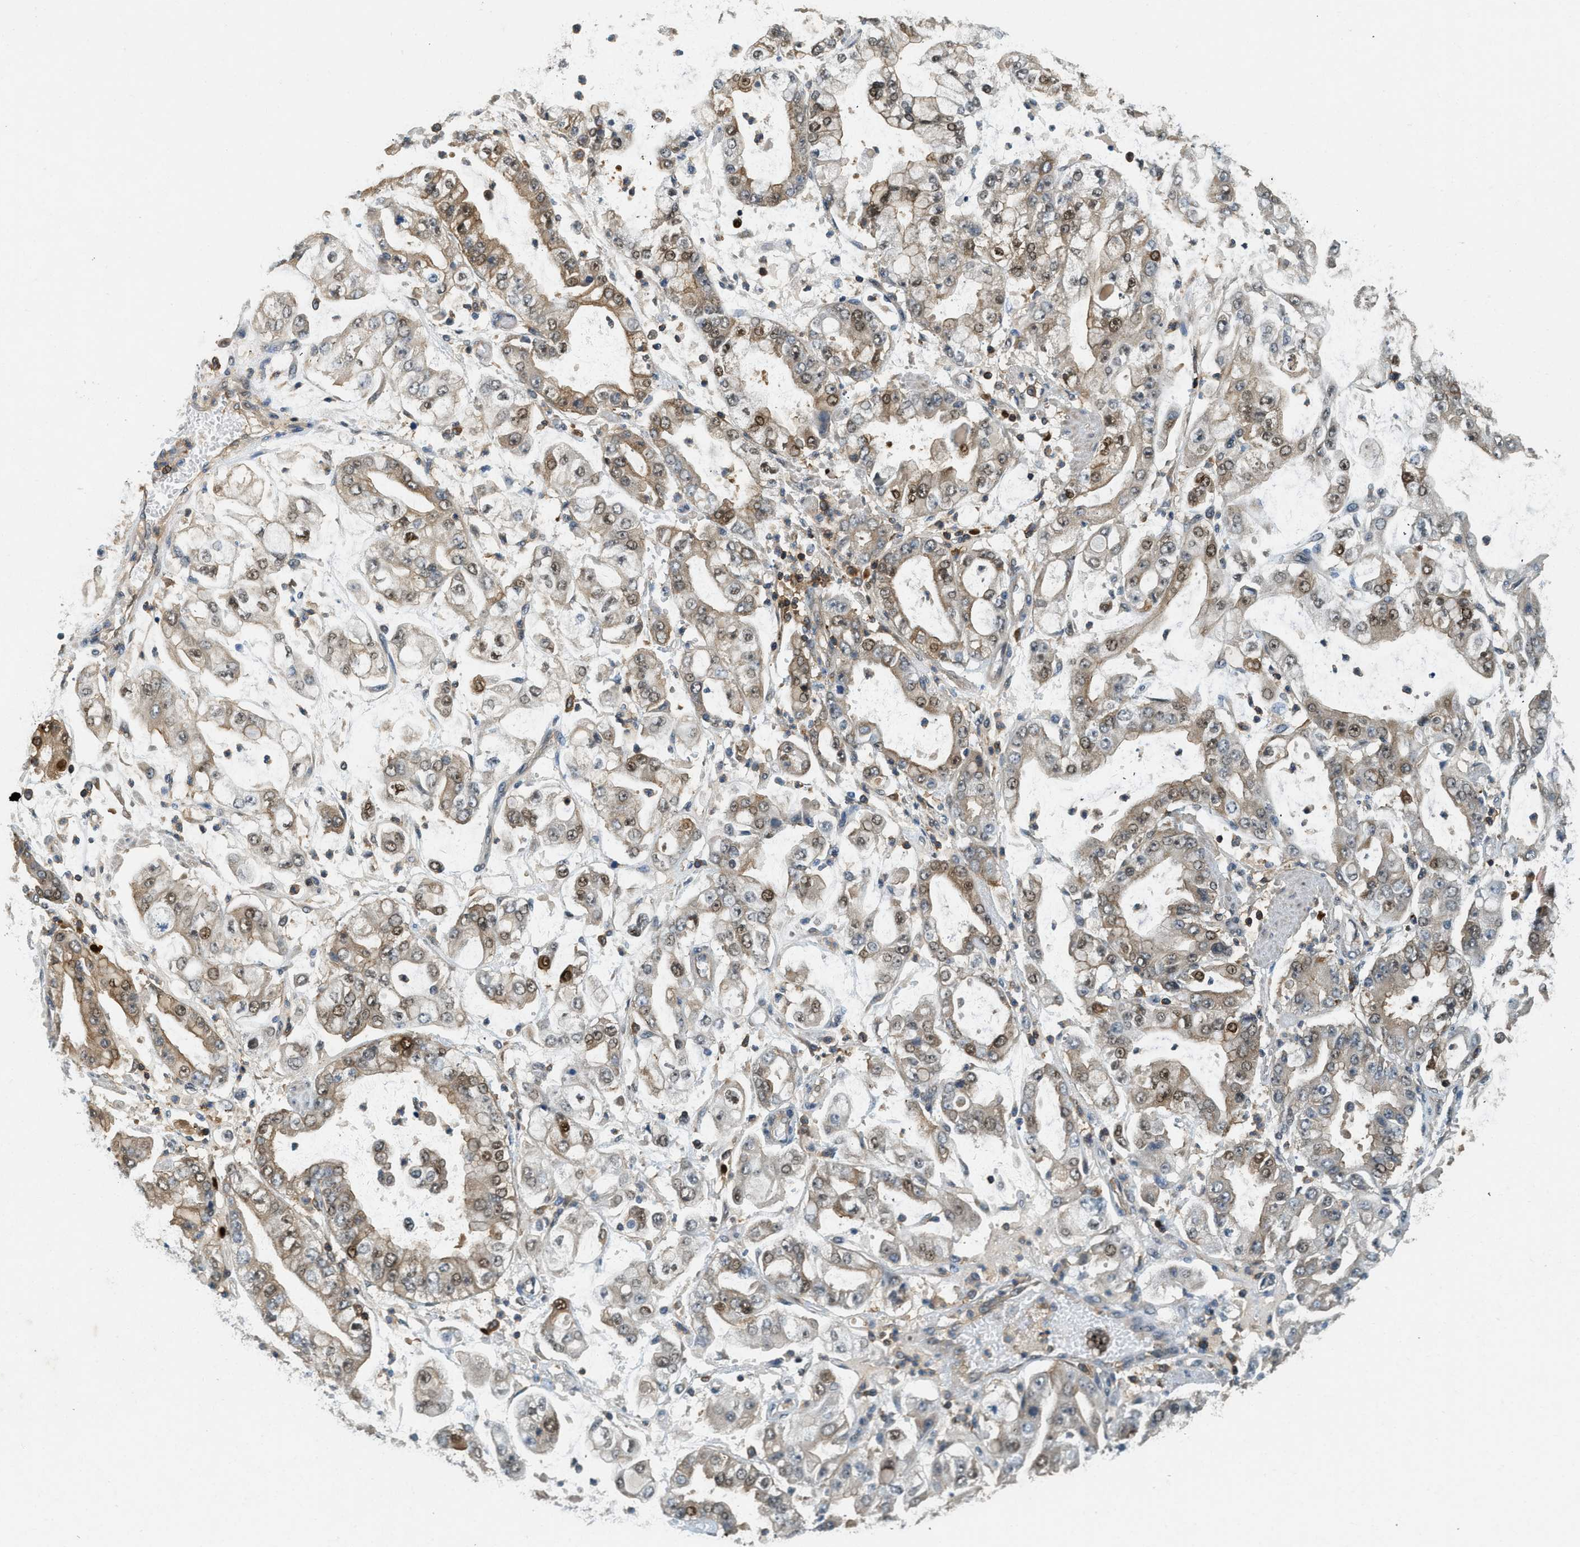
{"staining": {"intensity": "moderate", "quantity": ">75%", "location": "cytoplasmic/membranous,nuclear"}, "tissue": "stomach cancer", "cell_type": "Tumor cells", "image_type": "cancer", "snomed": [{"axis": "morphology", "description": "Adenocarcinoma, NOS"}, {"axis": "topography", "description": "Stomach"}], "caption": "Immunohistochemical staining of human adenocarcinoma (stomach) shows medium levels of moderate cytoplasmic/membranous and nuclear protein expression in about >75% of tumor cells.", "gene": "GMPPB", "patient": {"sex": "male", "age": 76}}